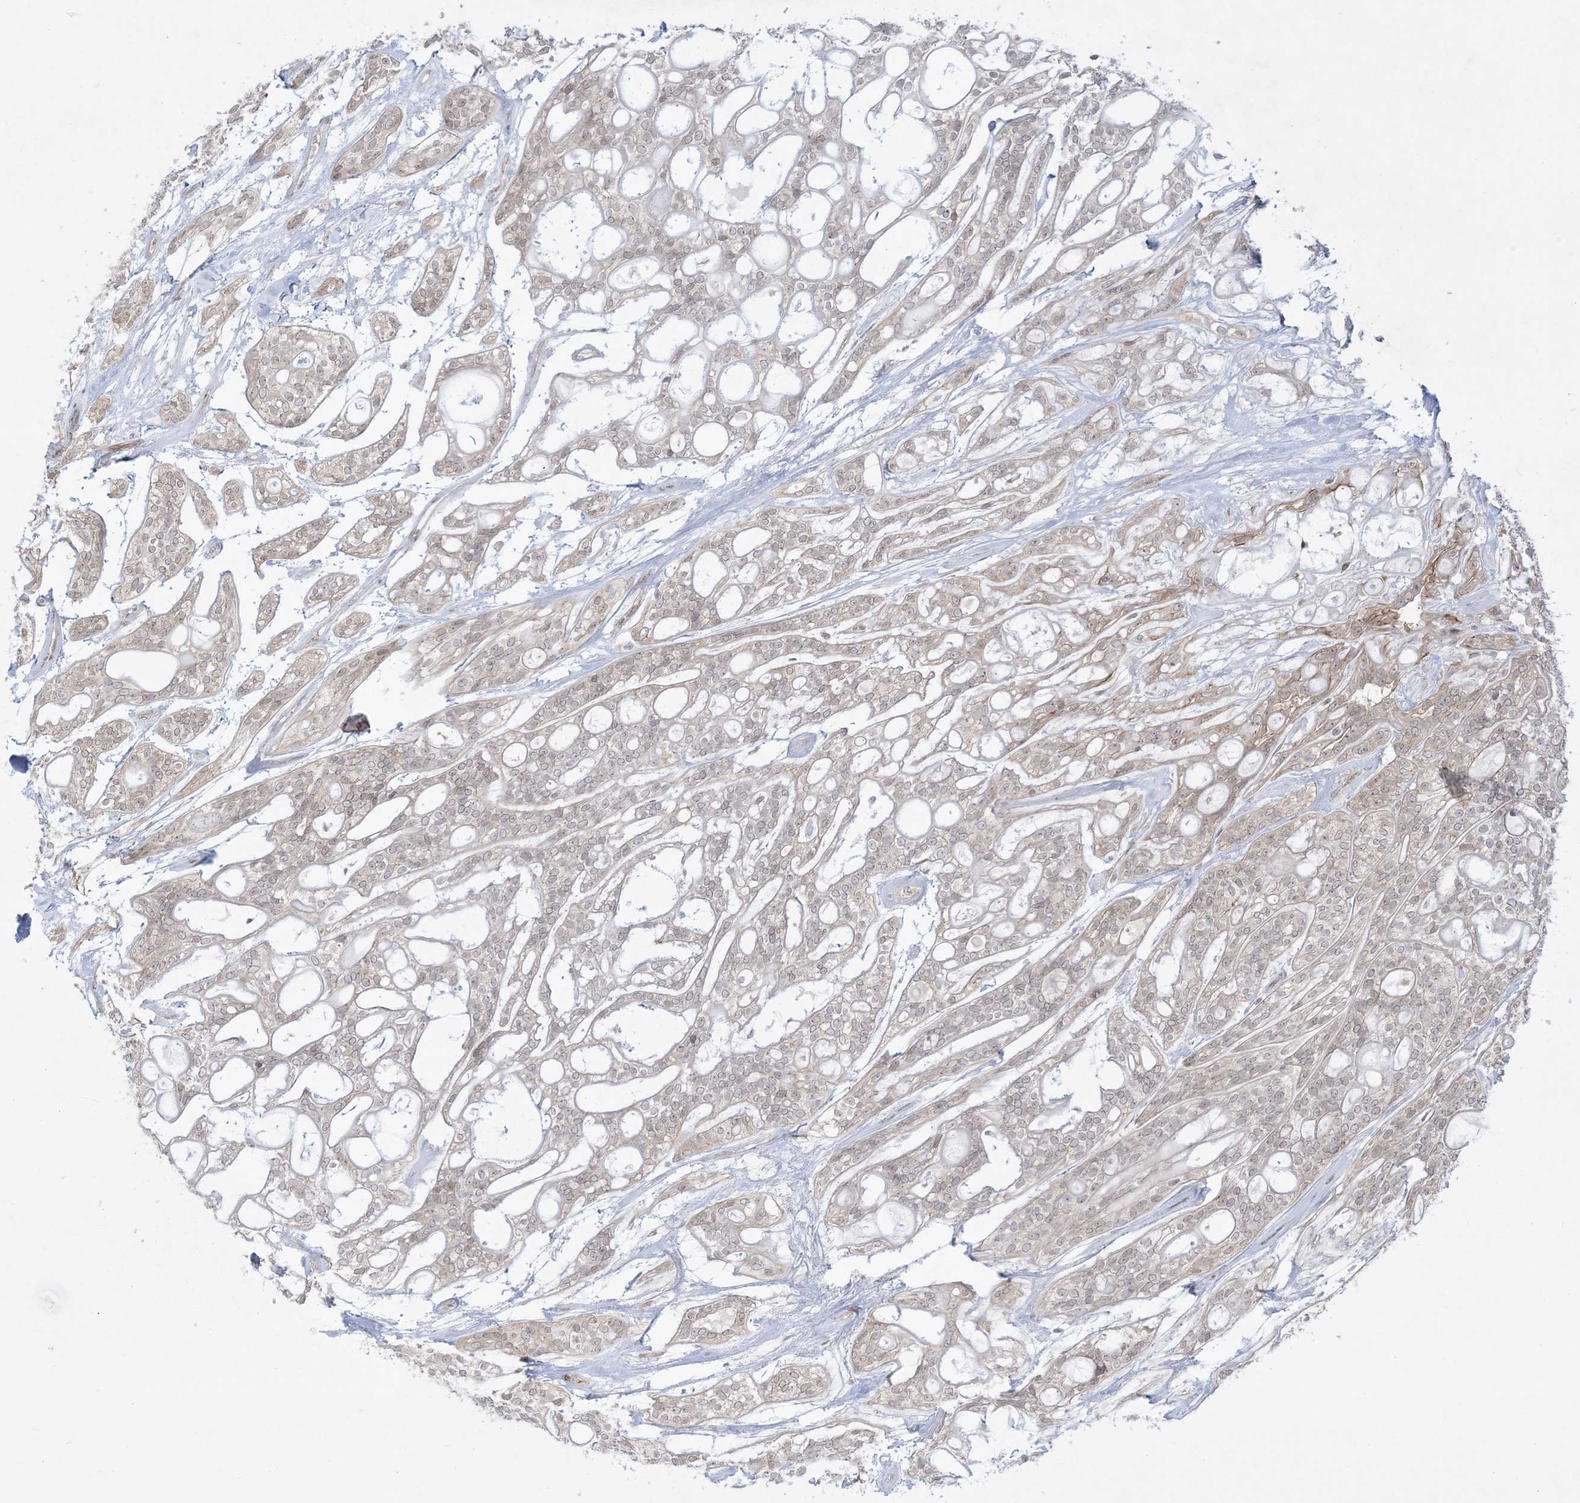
{"staining": {"intensity": "weak", "quantity": "25%-75%", "location": "cytoplasmic/membranous,nuclear"}, "tissue": "head and neck cancer", "cell_type": "Tumor cells", "image_type": "cancer", "snomed": [{"axis": "morphology", "description": "Adenocarcinoma, NOS"}, {"axis": "topography", "description": "Head-Neck"}], "caption": "The immunohistochemical stain labels weak cytoplasmic/membranous and nuclear staining in tumor cells of adenocarcinoma (head and neck) tissue. (IHC, brightfield microscopy, high magnification).", "gene": "PTK6", "patient": {"sex": "male", "age": 66}}